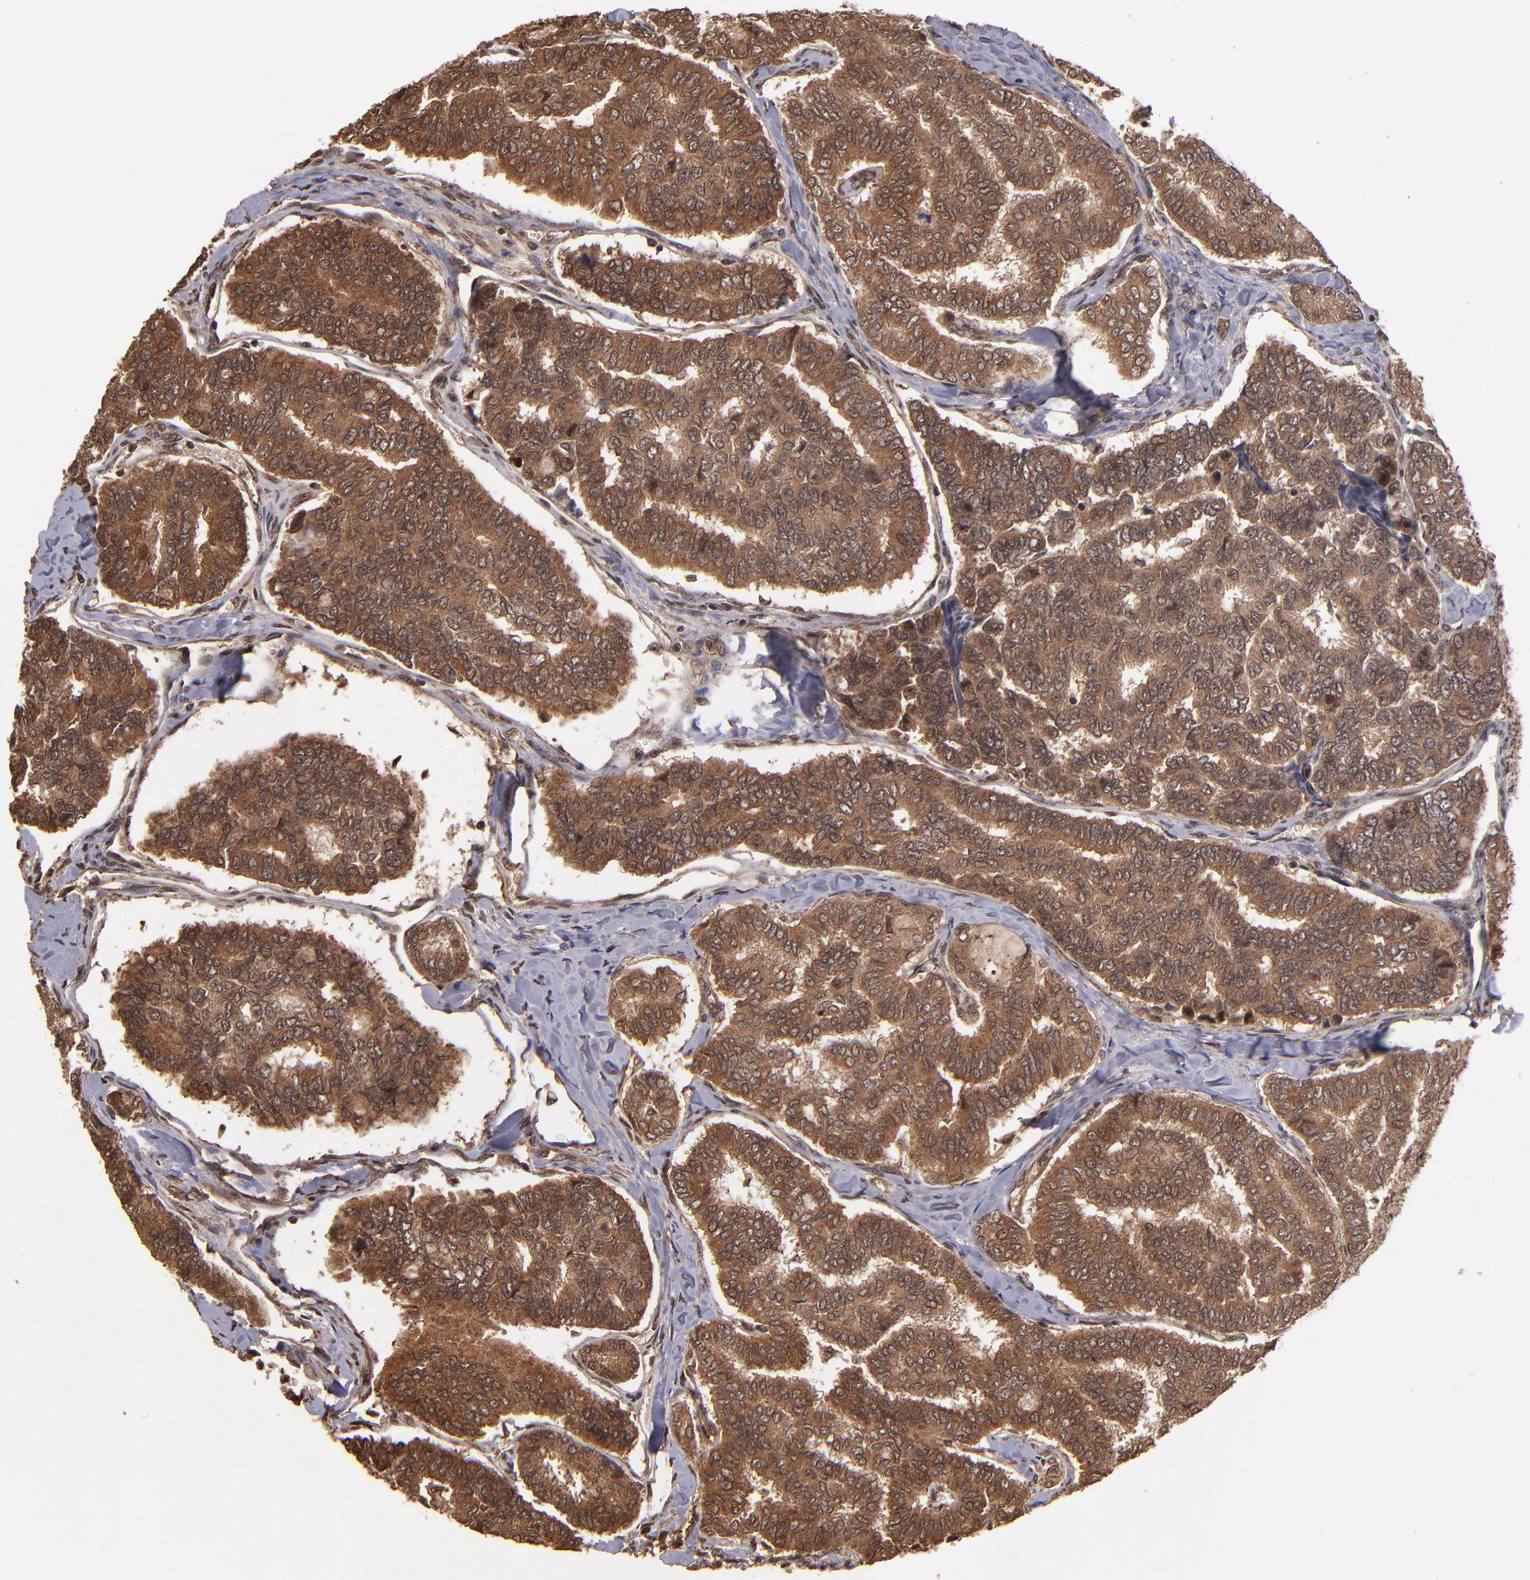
{"staining": {"intensity": "strong", "quantity": ">75%", "location": "cytoplasmic/membranous"}, "tissue": "thyroid cancer", "cell_type": "Tumor cells", "image_type": "cancer", "snomed": [{"axis": "morphology", "description": "Papillary adenocarcinoma, NOS"}, {"axis": "topography", "description": "Thyroid gland"}], "caption": "Approximately >75% of tumor cells in papillary adenocarcinoma (thyroid) exhibit strong cytoplasmic/membranous protein staining as visualized by brown immunohistochemical staining.", "gene": "NFE2L2", "patient": {"sex": "female", "age": 35}}